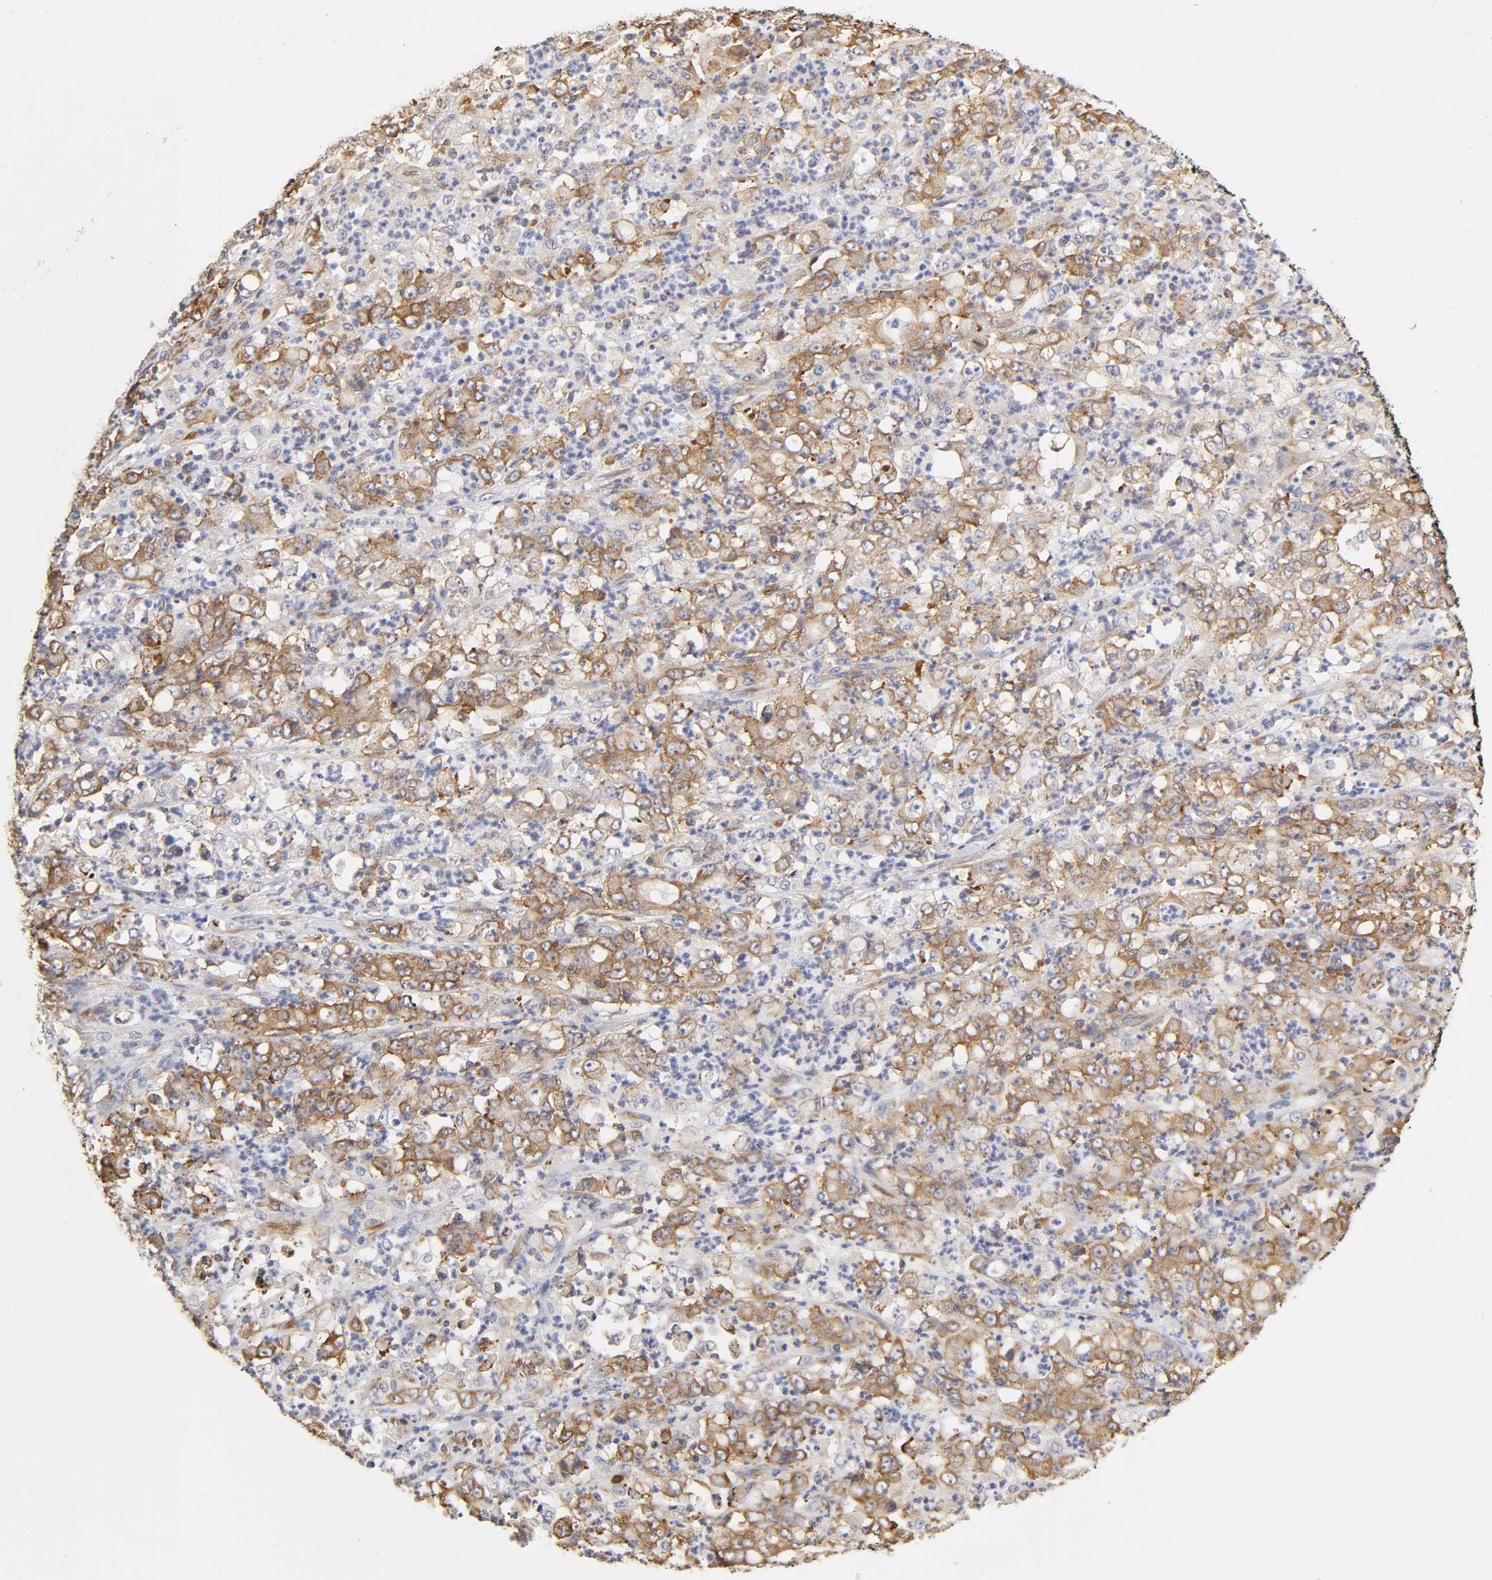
{"staining": {"intensity": "moderate", "quantity": ">75%", "location": "cytoplasmic/membranous"}, "tissue": "stomach cancer", "cell_type": "Tumor cells", "image_type": "cancer", "snomed": [{"axis": "morphology", "description": "Adenocarcinoma, NOS"}, {"axis": "topography", "description": "Stomach, lower"}], "caption": "Protein staining shows moderate cytoplasmic/membranous positivity in about >75% of tumor cells in stomach cancer.", "gene": "RPL14", "patient": {"sex": "female", "age": 71}}